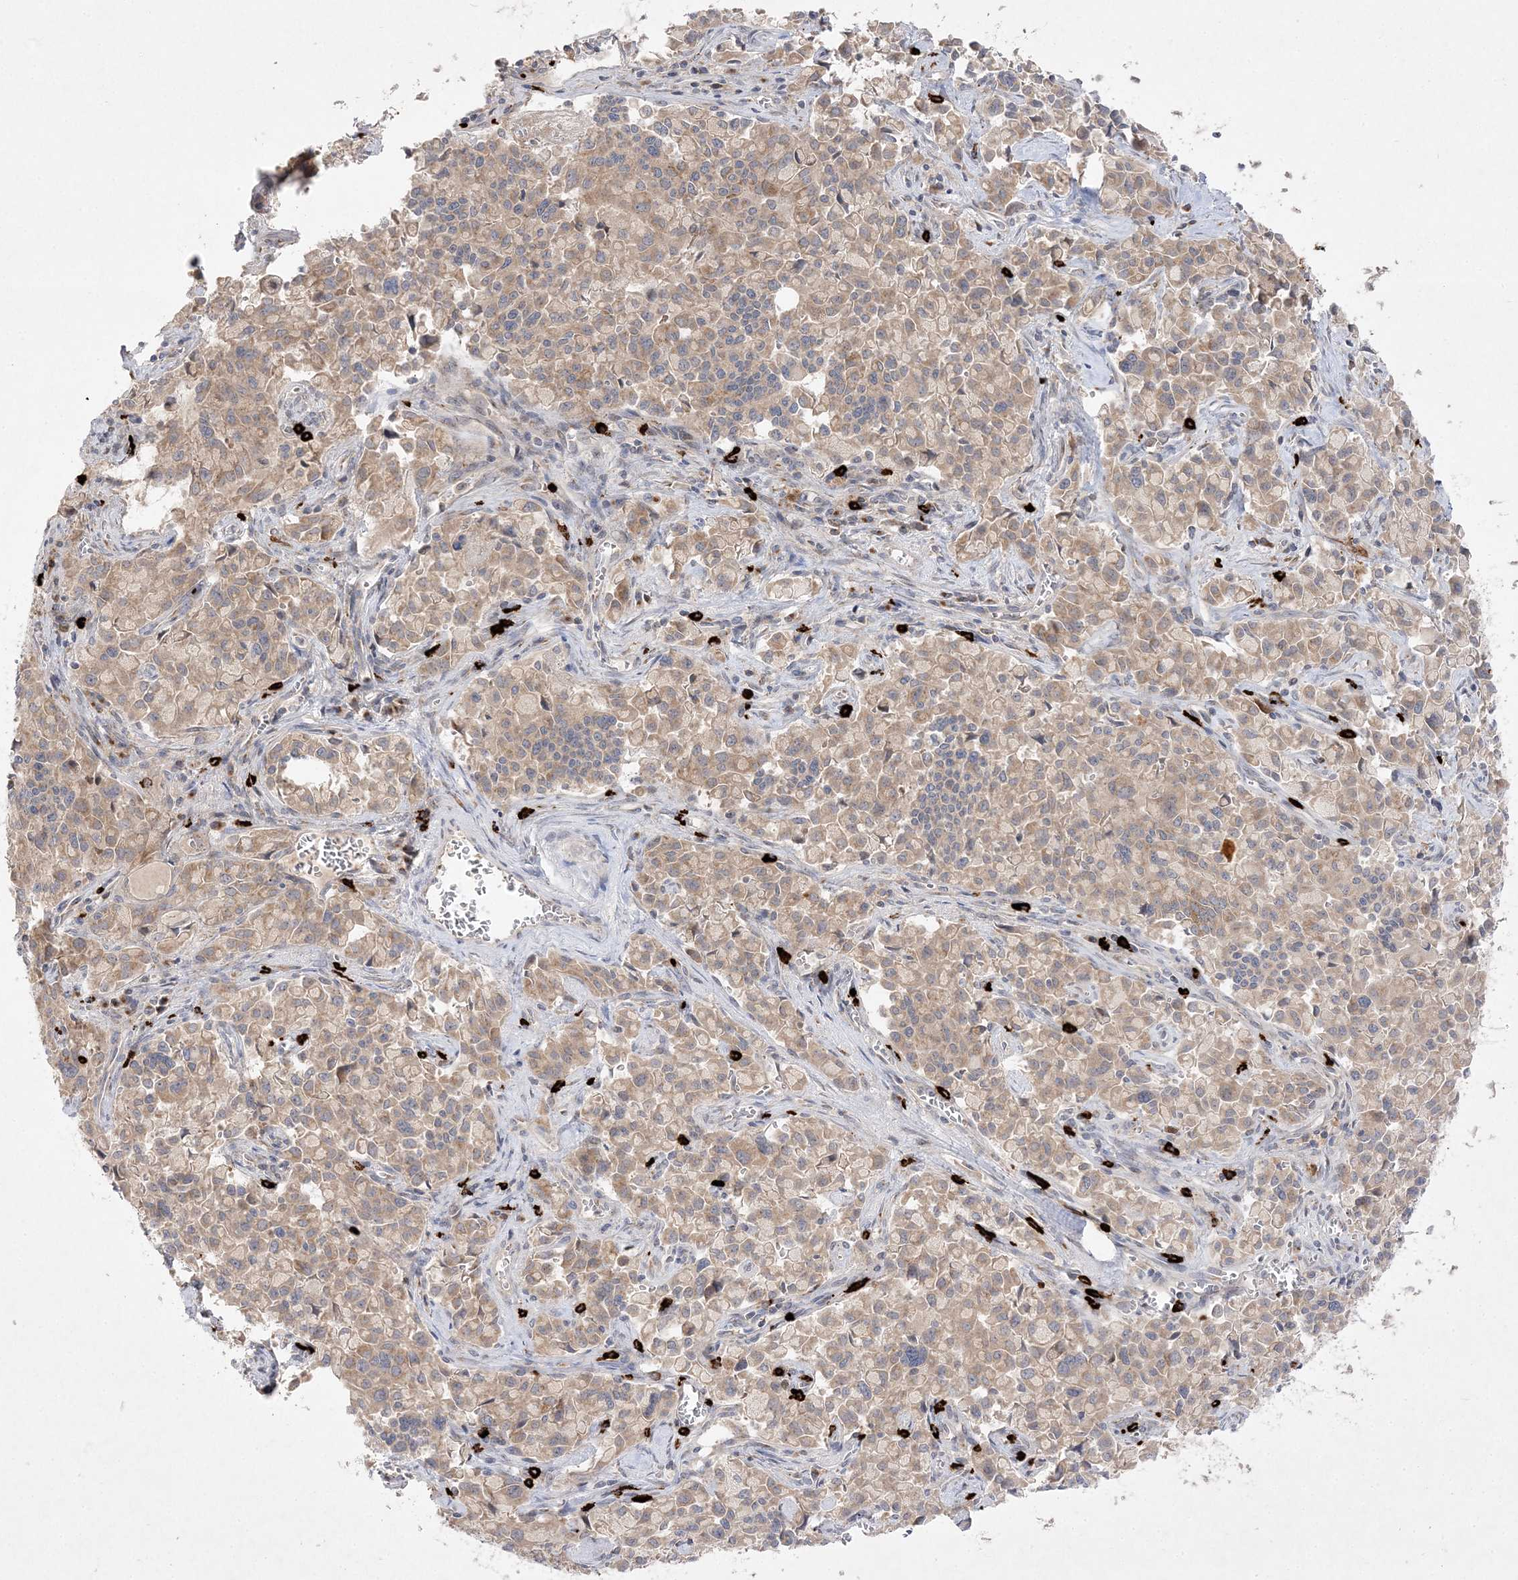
{"staining": {"intensity": "weak", "quantity": ">75%", "location": "cytoplasmic/membranous"}, "tissue": "pancreatic cancer", "cell_type": "Tumor cells", "image_type": "cancer", "snomed": [{"axis": "morphology", "description": "Adenocarcinoma, NOS"}, {"axis": "topography", "description": "Pancreas"}], "caption": "A brown stain shows weak cytoplasmic/membranous staining of a protein in adenocarcinoma (pancreatic) tumor cells.", "gene": "CLNK", "patient": {"sex": "male", "age": 65}}